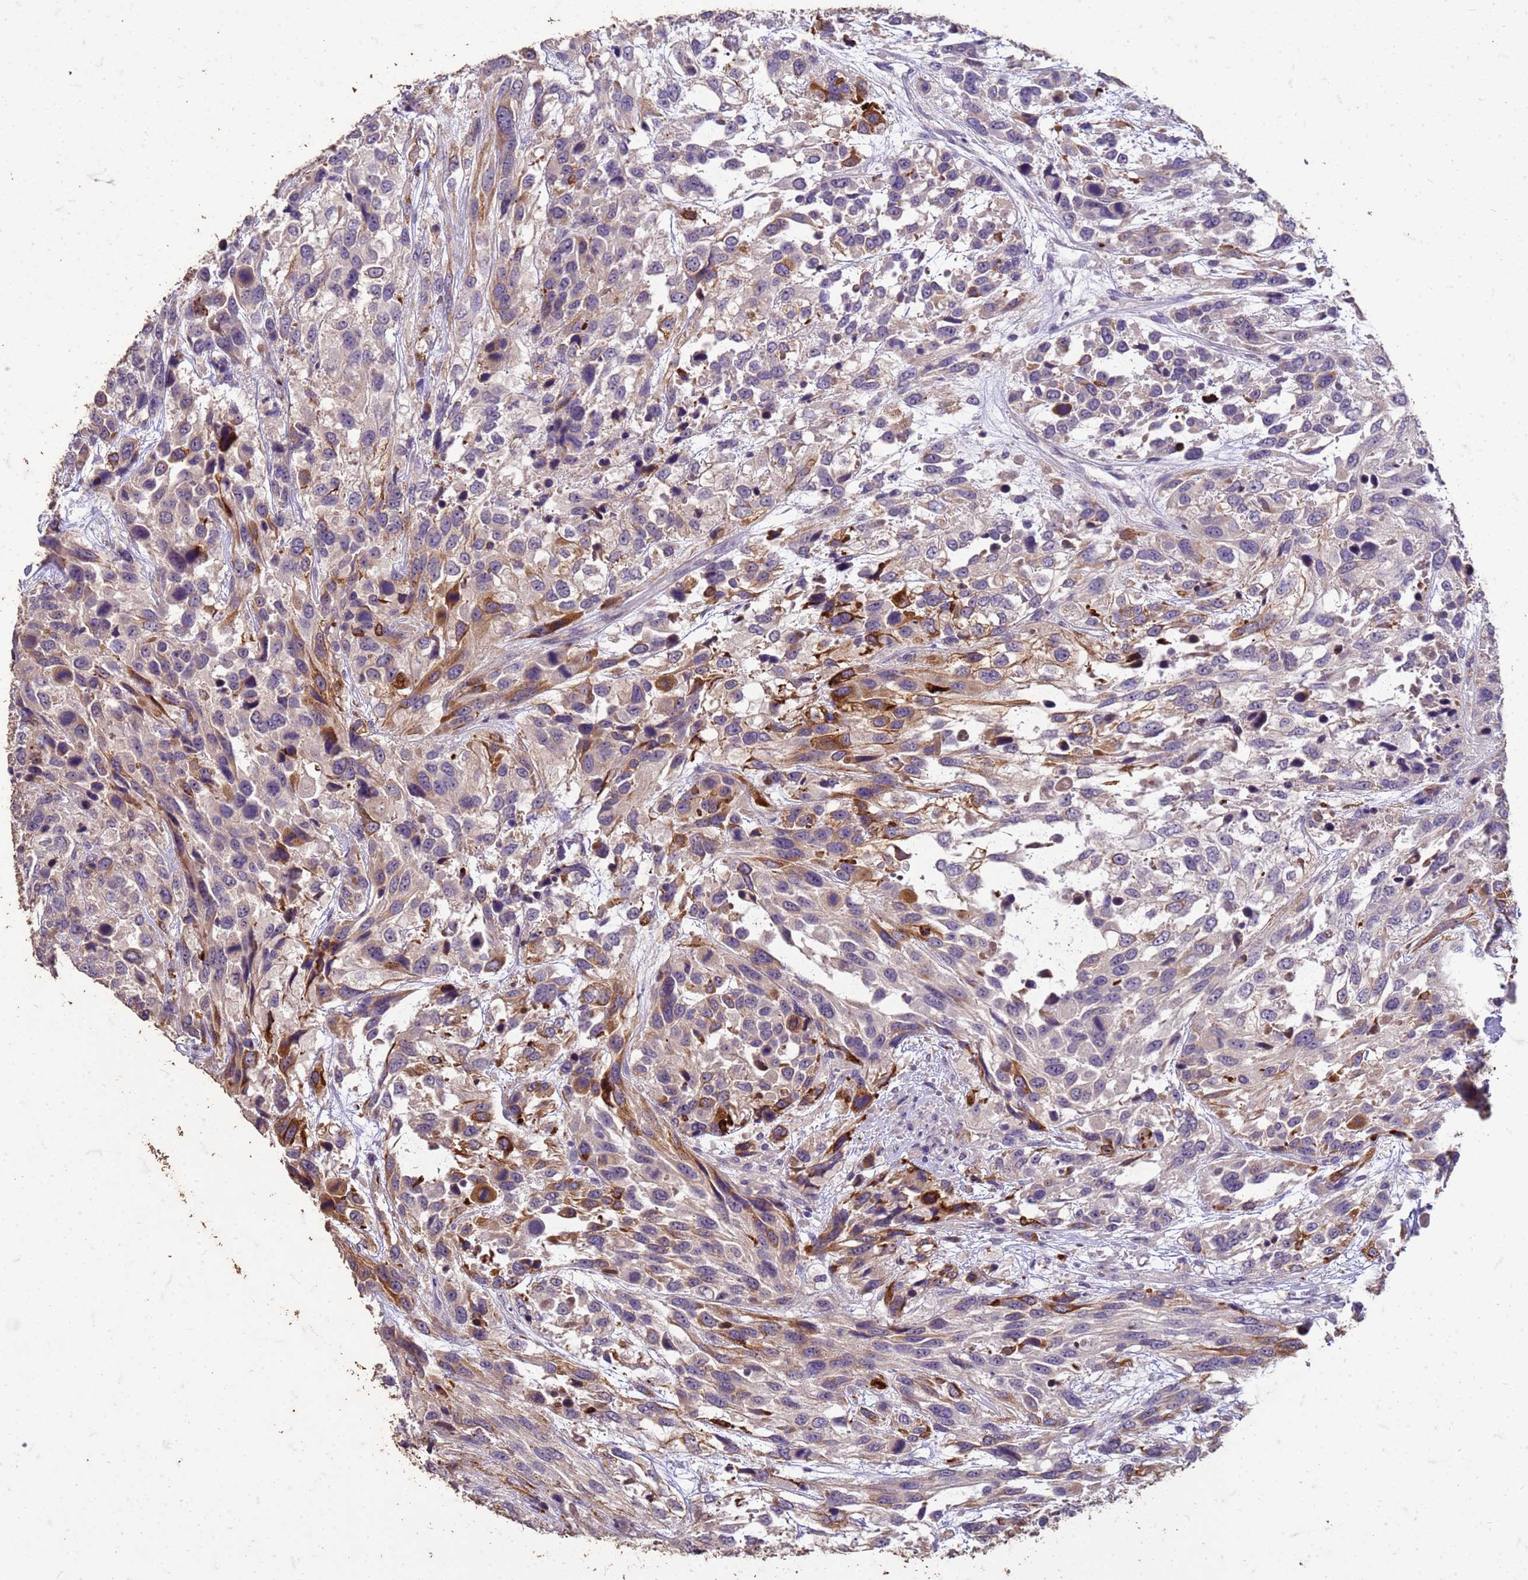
{"staining": {"intensity": "moderate", "quantity": "<25%", "location": "cytoplasmic/membranous"}, "tissue": "urothelial cancer", "cell_type": "Tumor cells", "image_type": "cancer", "snomed": [{"axis": "morphology", "description": "Urothelial carcinoma, High grade"}, {"axis": "topography", "description": "Urinary bladder"}], "caption": "This is an image of immunohistochemistry (IHC) staining of high-grade urothelial carcinoma, which shows moderate expression in the cytoplasmic/membranous of tumor cells.", "gene": "FAM184B", "patient": {"sex": "female", "age": 70}}